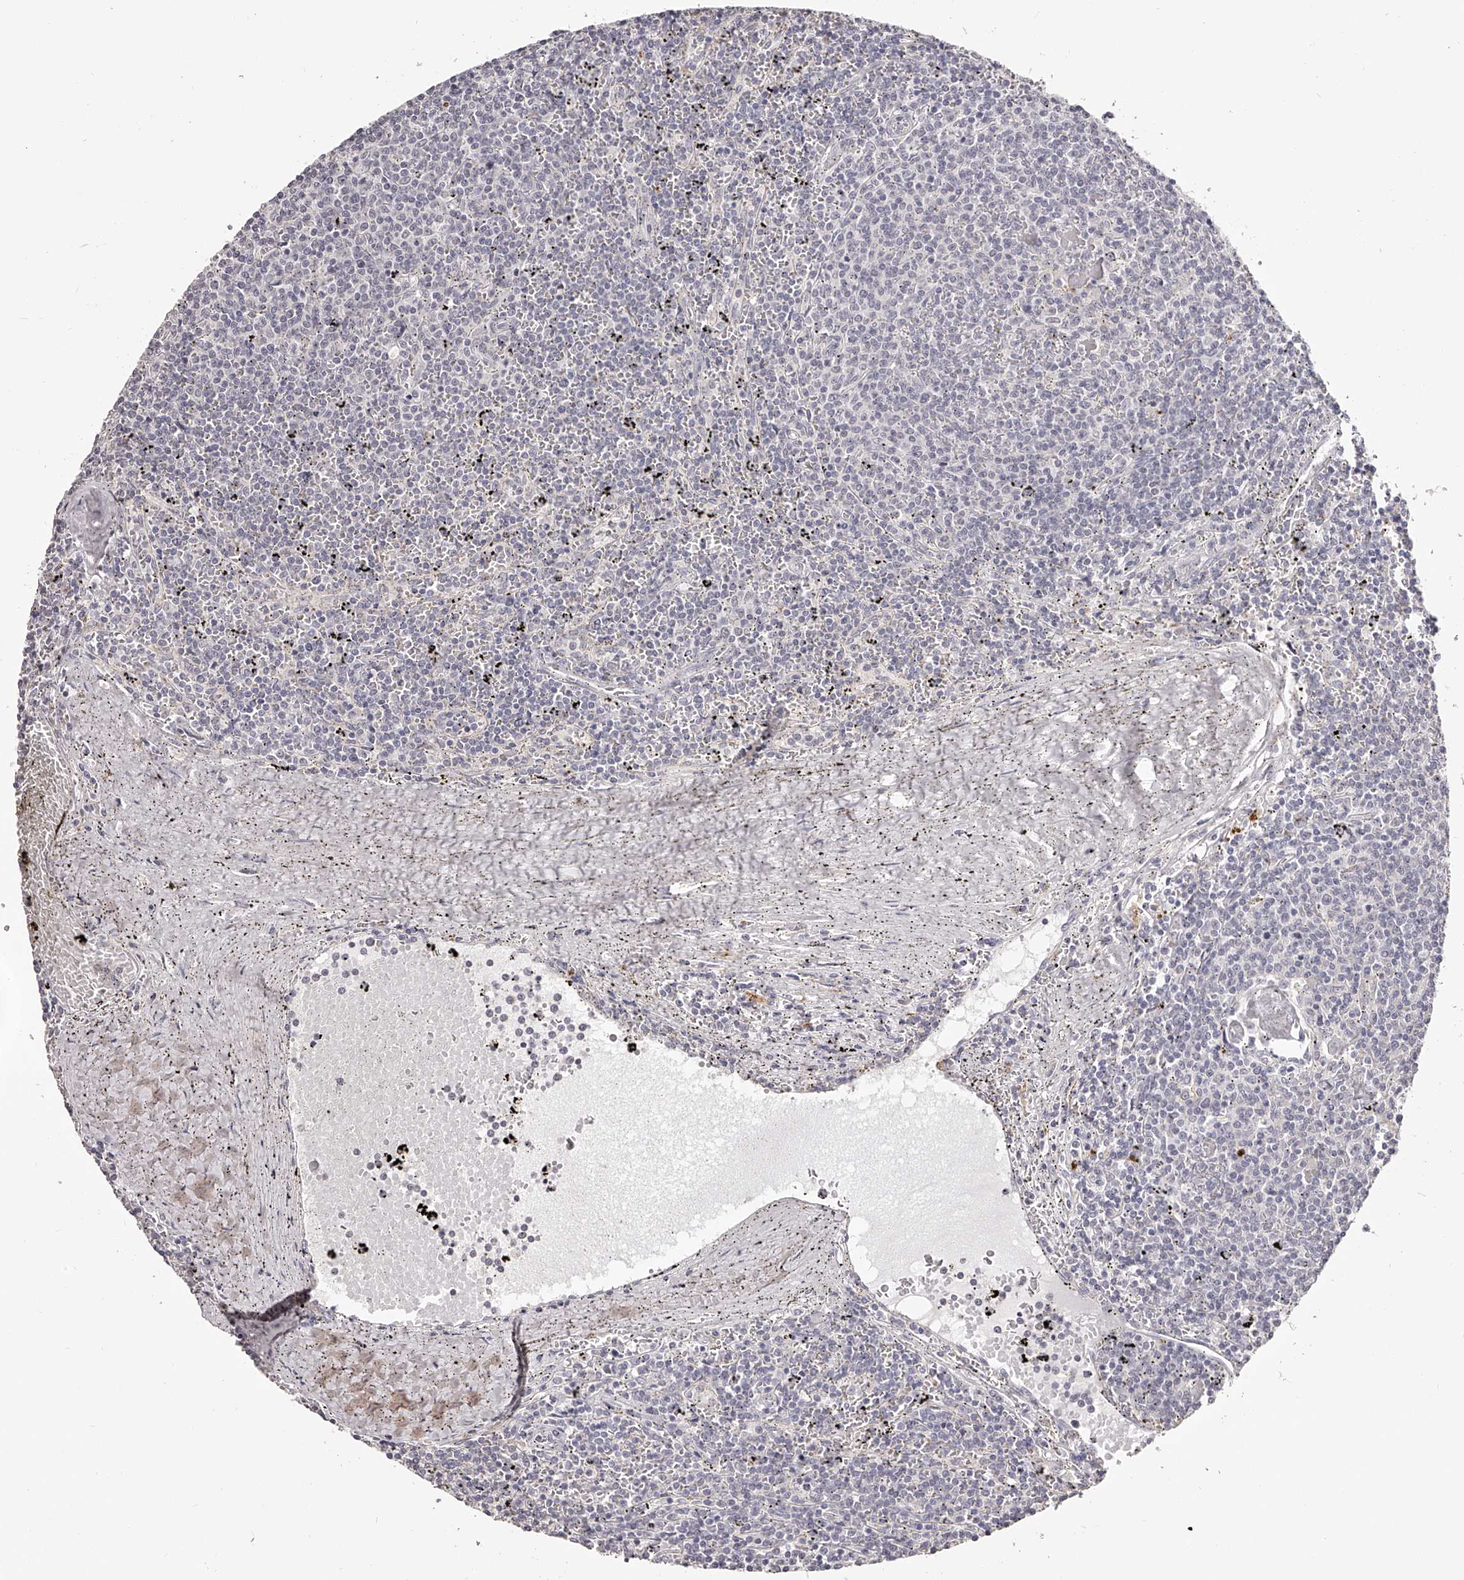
{"staining": {"intensity": "negative", "quantity": "none", "location": "none"}, "tissue": "lymphoma", "cell_type": "Tumor cells", "image_type": "cancer", "snomed": [{"axis": "morphology", "description": "Malignant lymphoma, non-Hodgkin's type, Low grade"}, {"axis": "topography", "description": "Spleen"}], "caption": "DAB immunohistochemical staining of malignant lymphoma, non-Hodgkin's type (low-grade) shows no significant staining in tumor cells.", "gene": "SLC35D3", "patient": {"sex": "female", "age": 50}}